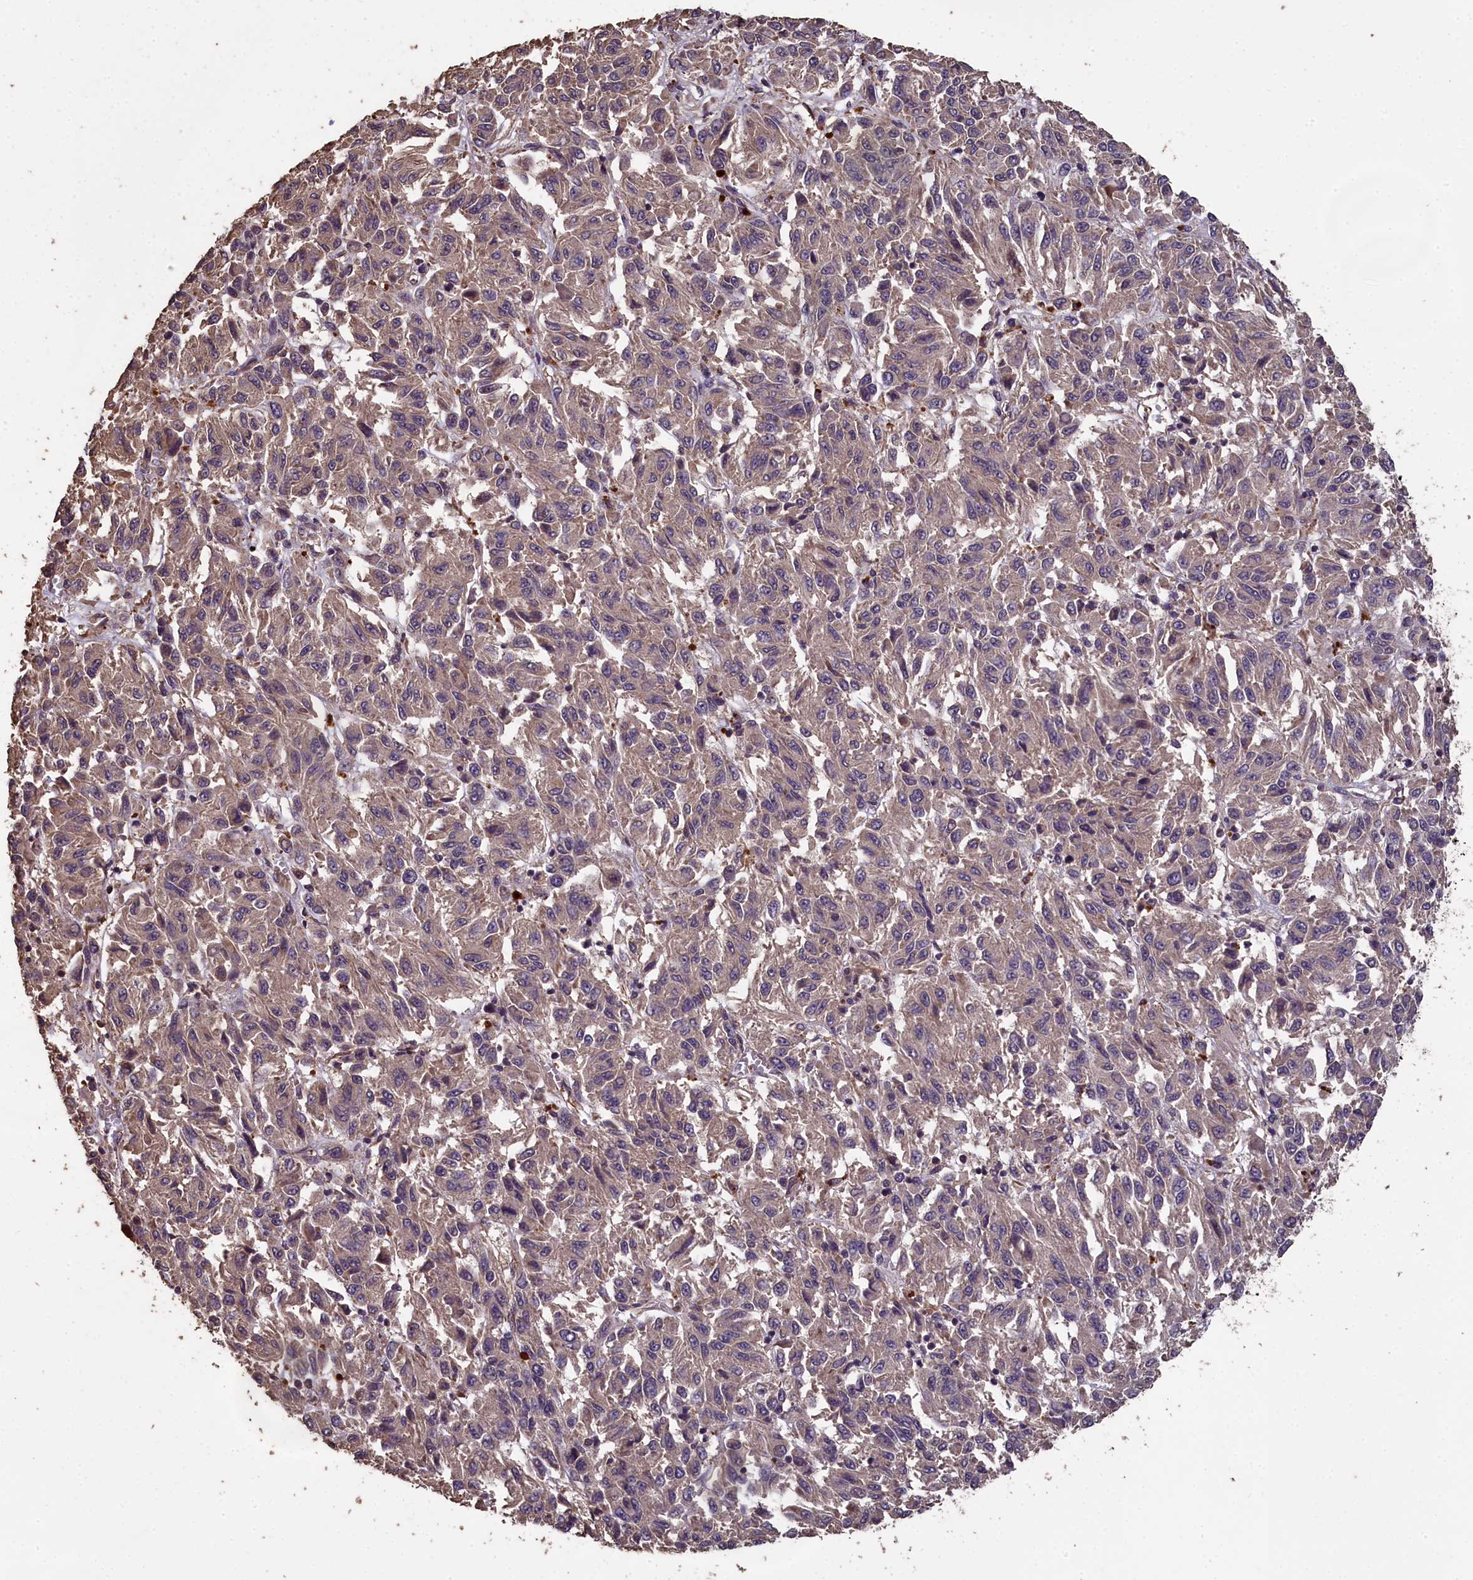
{"staining": {"intensity": "weak", "quantity": "25%-75%", "location": "cytoplasmic/membranous"}, "tissue": "melanoma", "cell_type": "Tumor cells", "image_type": "cancer", "snomed": [{"axis": "morphology", "description": "Malignant melanoma, Metastatic site"}, {"axis": "topography", "description": "Lung"}], "caption": "Protein staining exhibits weak cytoplasmic/membranous staining in approximately 25%-75% of tumor cells in melanoma. (DAB IHC, brown staining for protein, blue staining for nuclei).", "gene": "CHD9", "patient": {"sex": "male", "age": 64}}